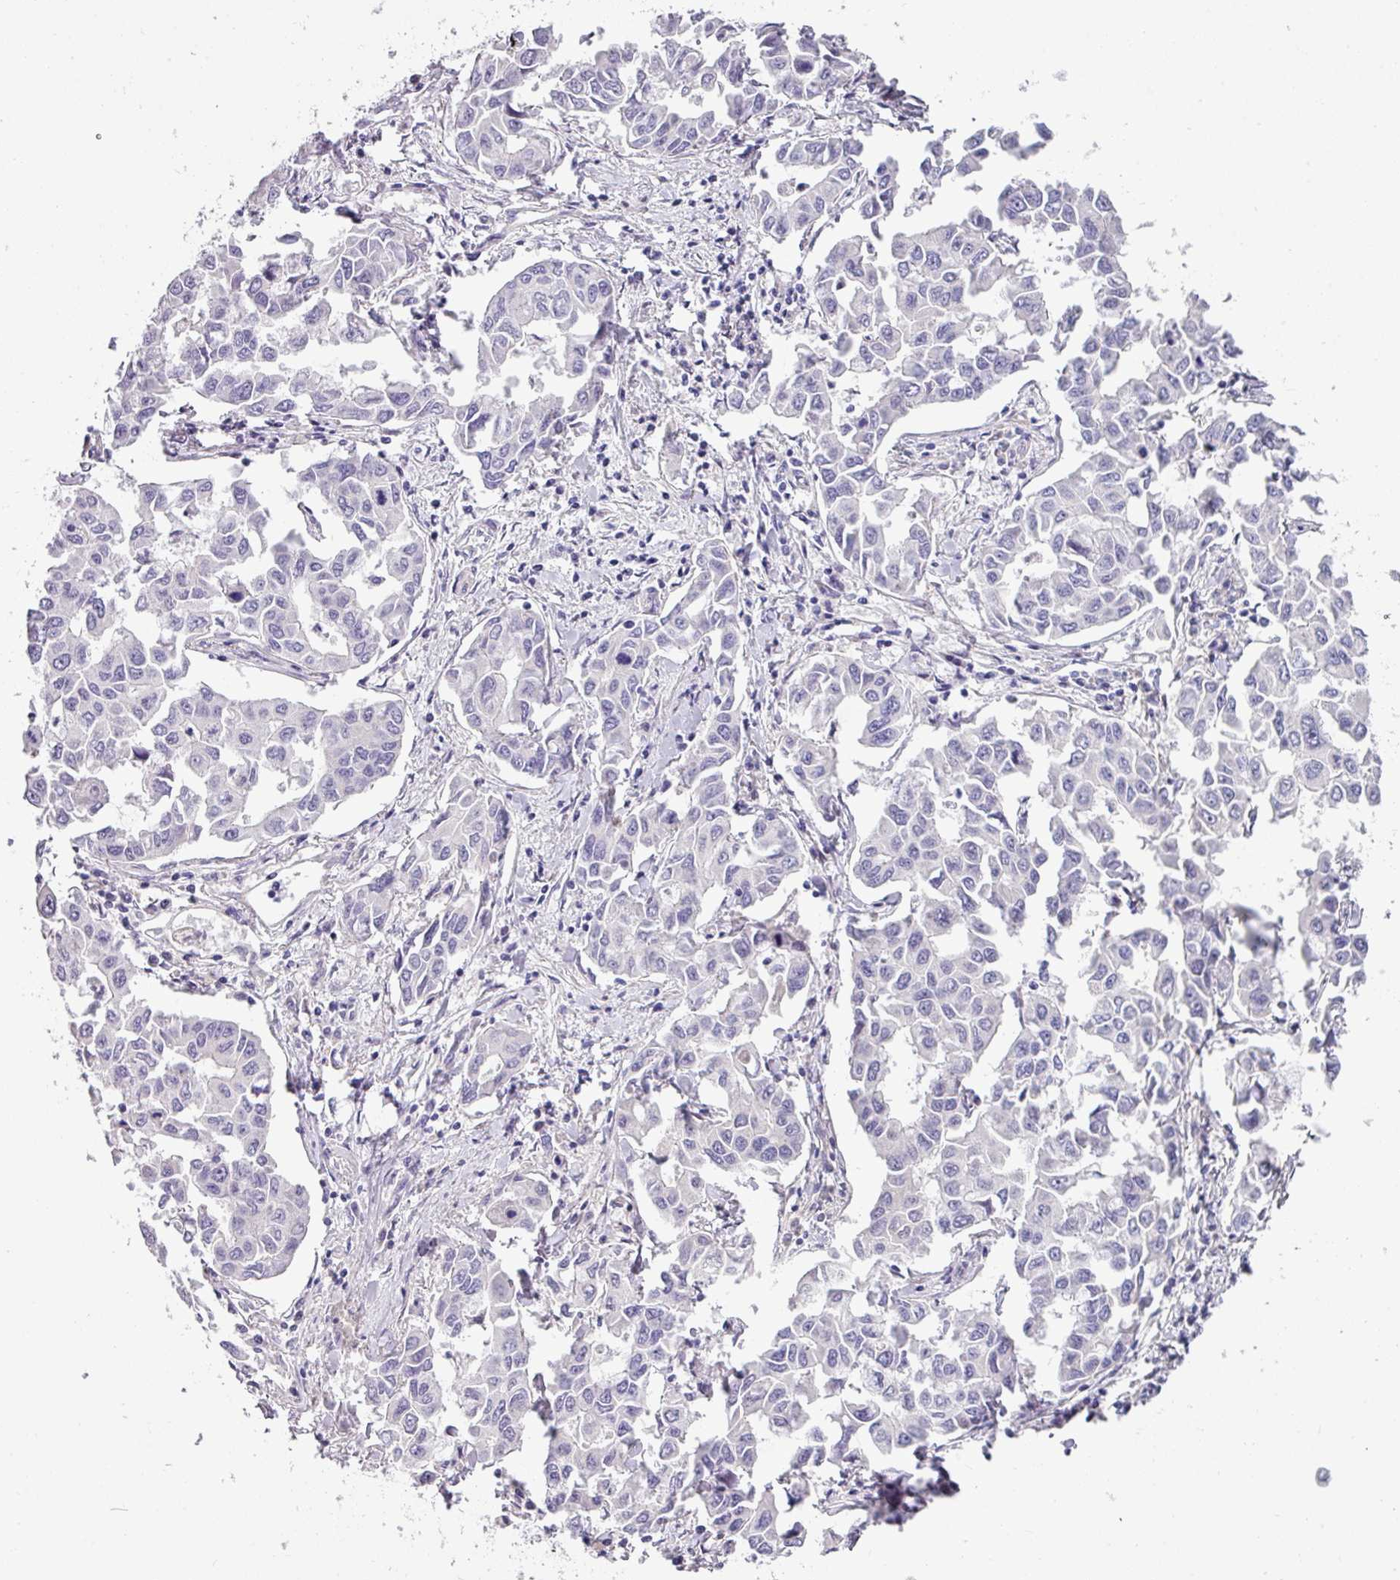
{"staining": {"intensity": "negative", "quantity": "none", "location": "none"}, "tissue": "lung cancer", "cell_type": "Tumor cells", "image_type": "cancer", "snomed": [{"axis": "morphology", "description": "Adenocarcinoma, NOS"}, {"axis": "topography", "description": "Lung"}], "caption": "Human adenocarcinoma (lung) stained for a protein using immunohistochemistry reveals no positivity in tumor cells.", "gene": "RGS16", "patient": {"sex": "male", "age": 64}}